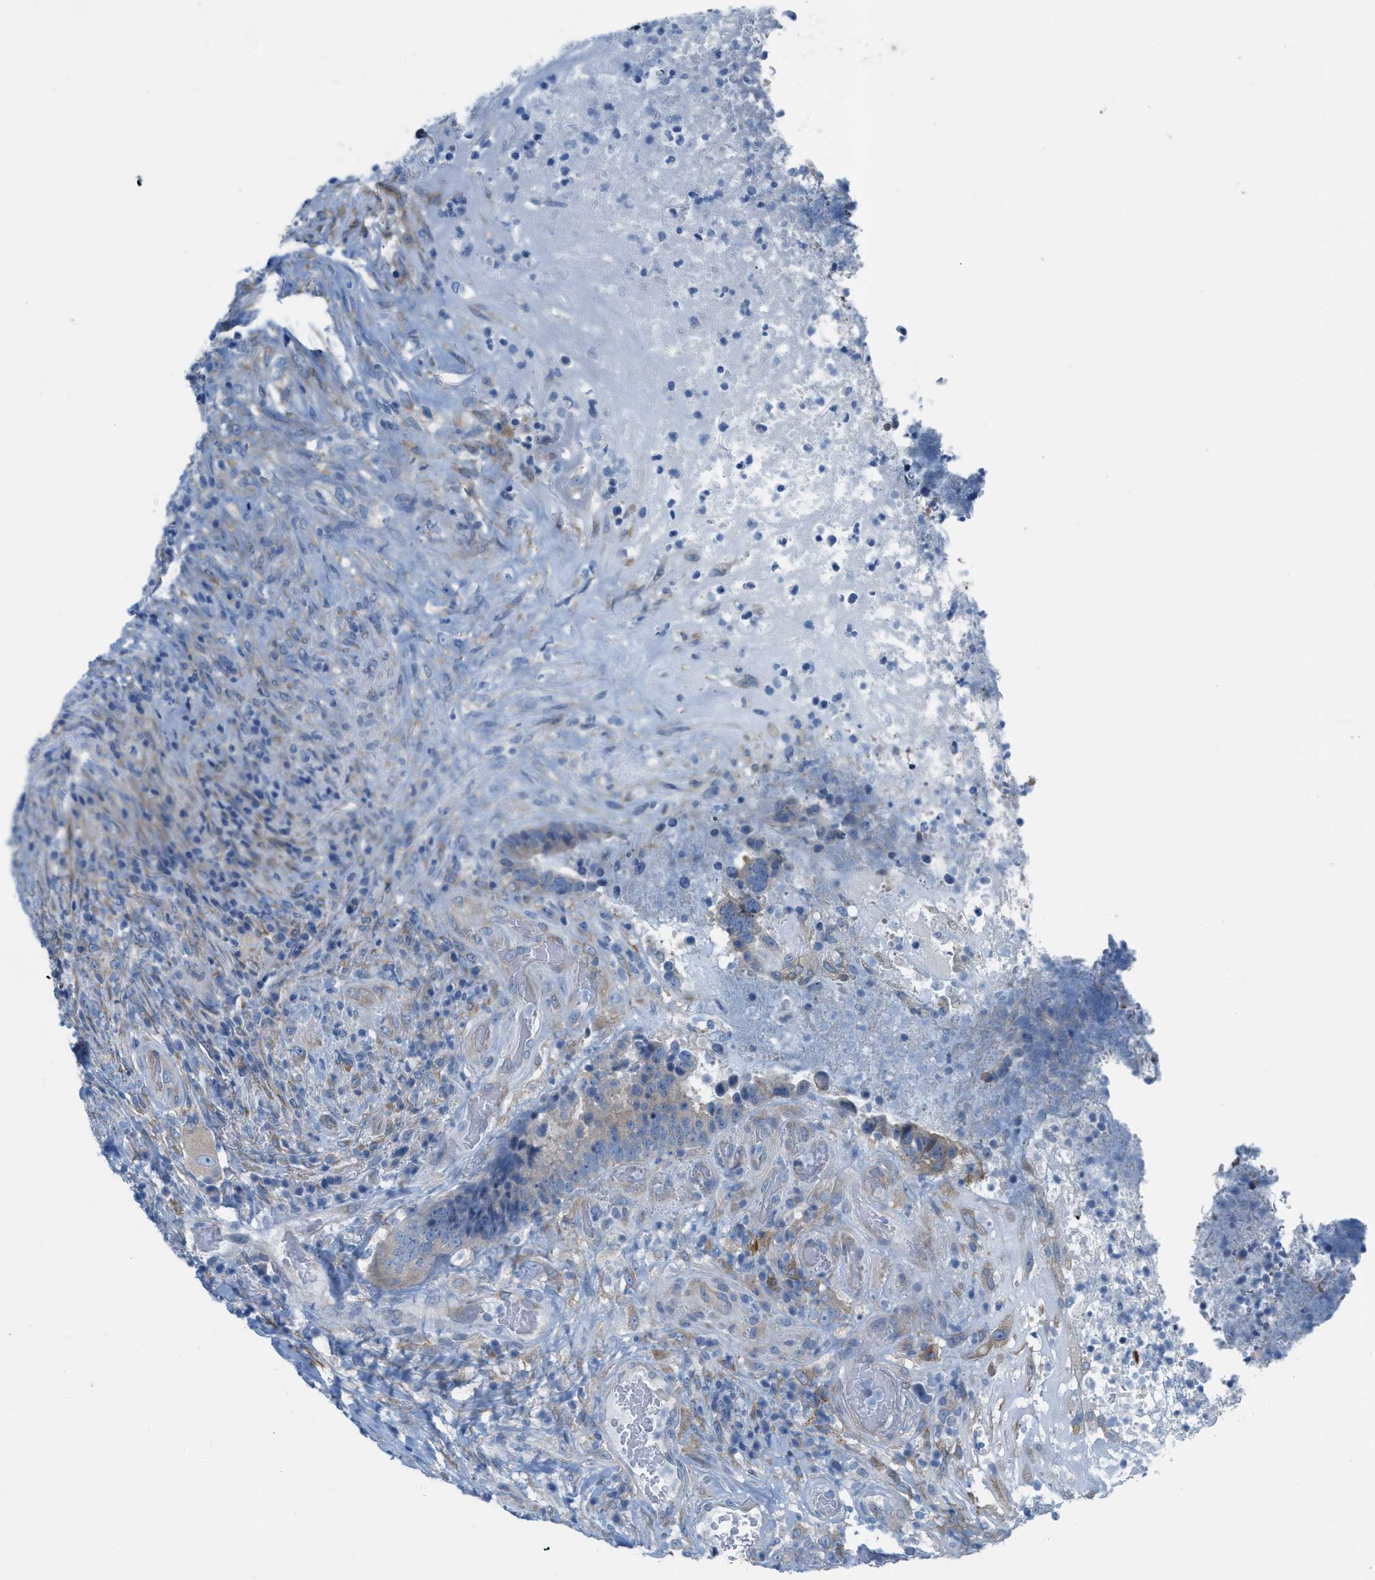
{"staining": {"intensity": "weak", "quantity": ">75%", "location": "cytoplasmic/membranous"}, "tissue": "colorectal cancer", "cell_type": "Tumor cells", "image_type": "cancer", "snomed": [{"axis": "morphology", "description": "Adenocarcinoma, NOS"}, {"axis": "topography", "description": "Rectum"}], "caption": "An image showing weak cytoplasmic/membranous staining in about >75% of tumor cells in colorectal cancer (adenocarcinoma), as visualized by brown immunohistochemical staining.", "gene": "ASGR1", "patient": {"sex": "male", "age": 72}}